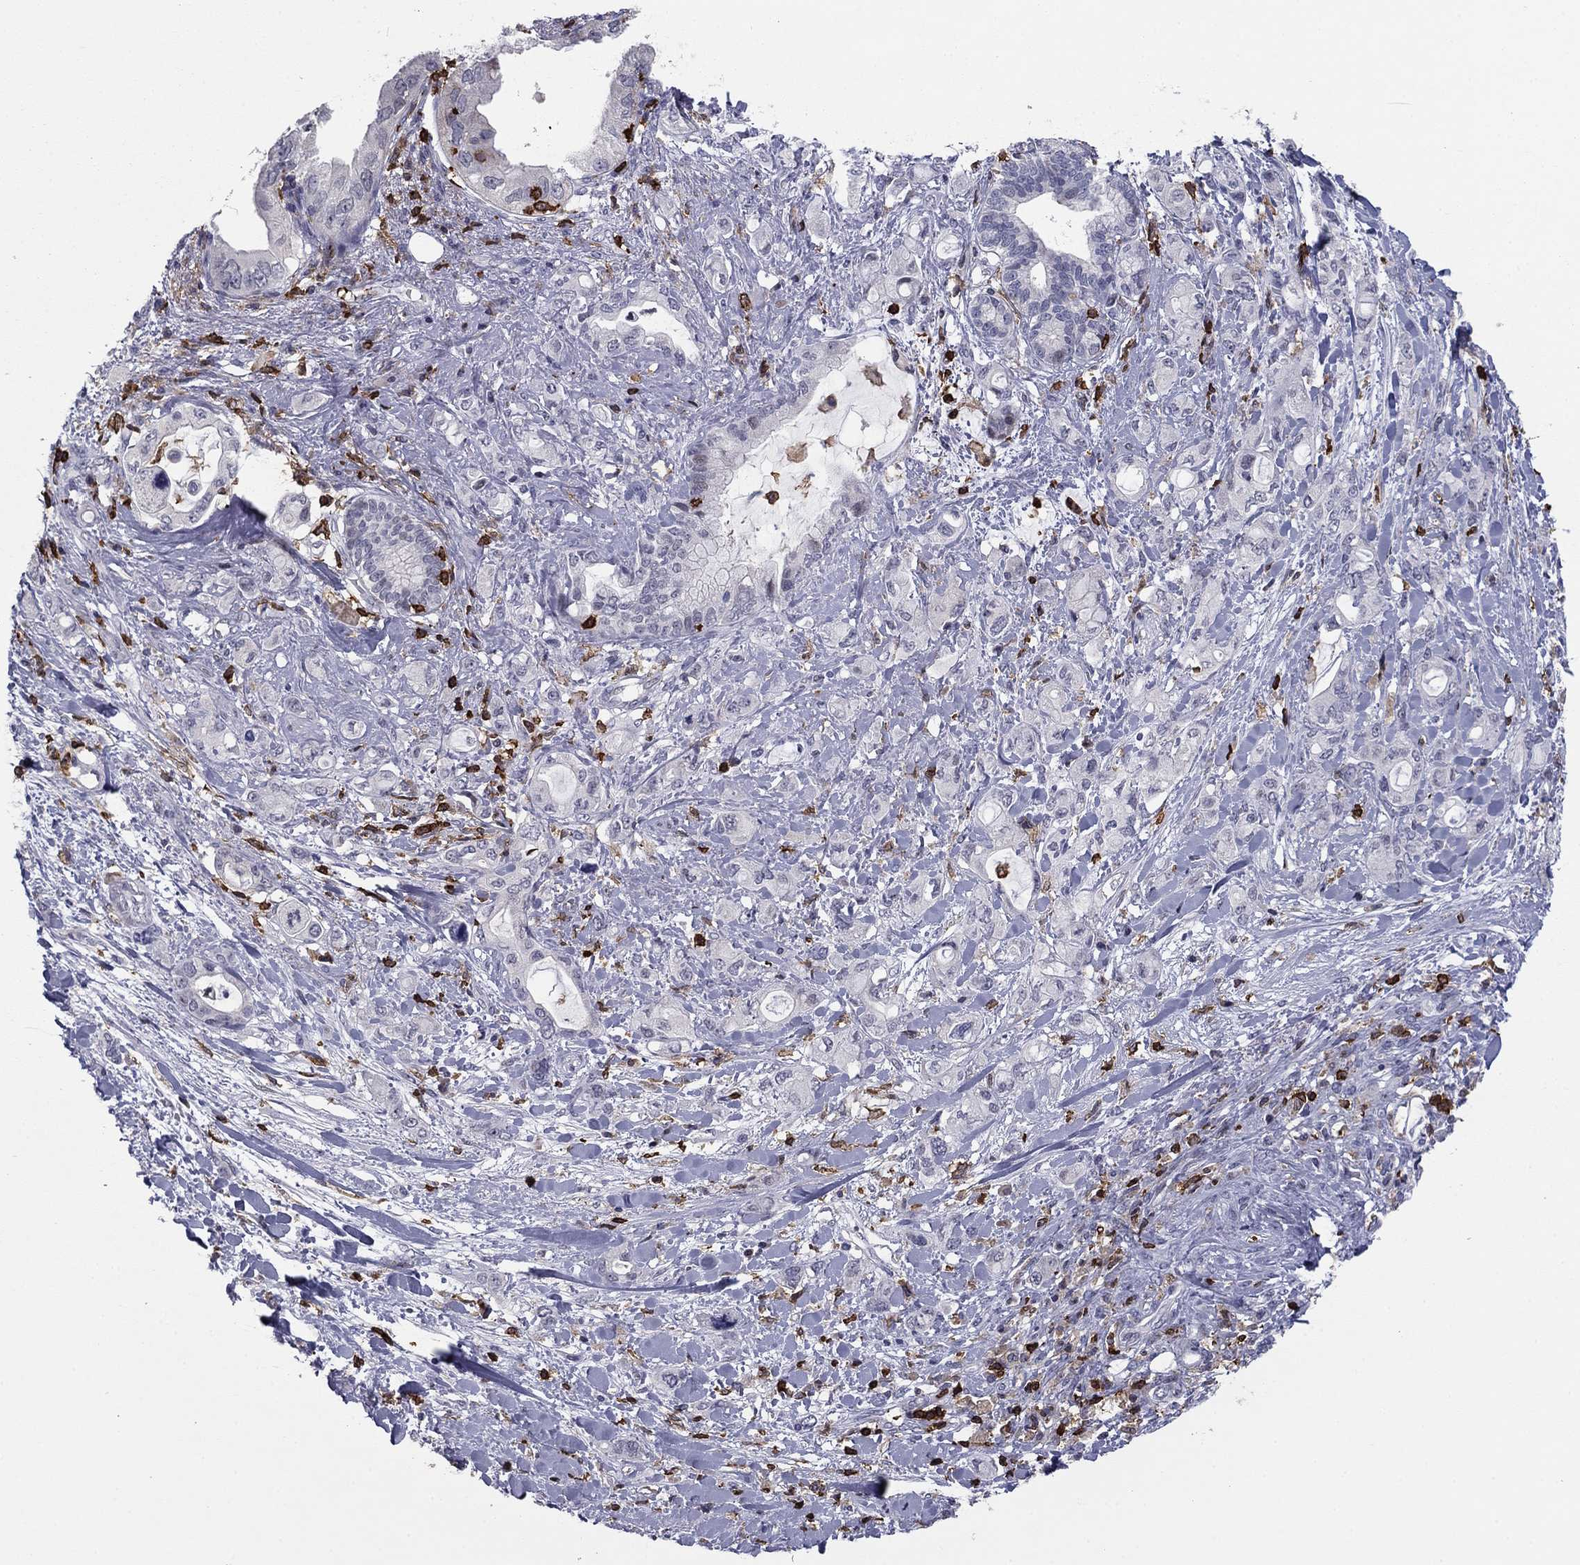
{"staining": {"intensity": "negative", "quantity": "none", "location": "none"}, "tissue": "pancreatic cancer", "cell_type": "Tumor cells", "image_type": "cancer", "snomed": [{"axis": "morphology", "description": "Adenocarcinoma, NOS"}, {"axis": "topography", "description": "Pancreas"}], "caption": "A histopathology image of pancreatic cancer (adenocarcinoma) stained for a protein demonstrates no brown staining in tumor cells.", "gene": "ARHGAP27", "patient": {"sex": "female", "age": 56}}